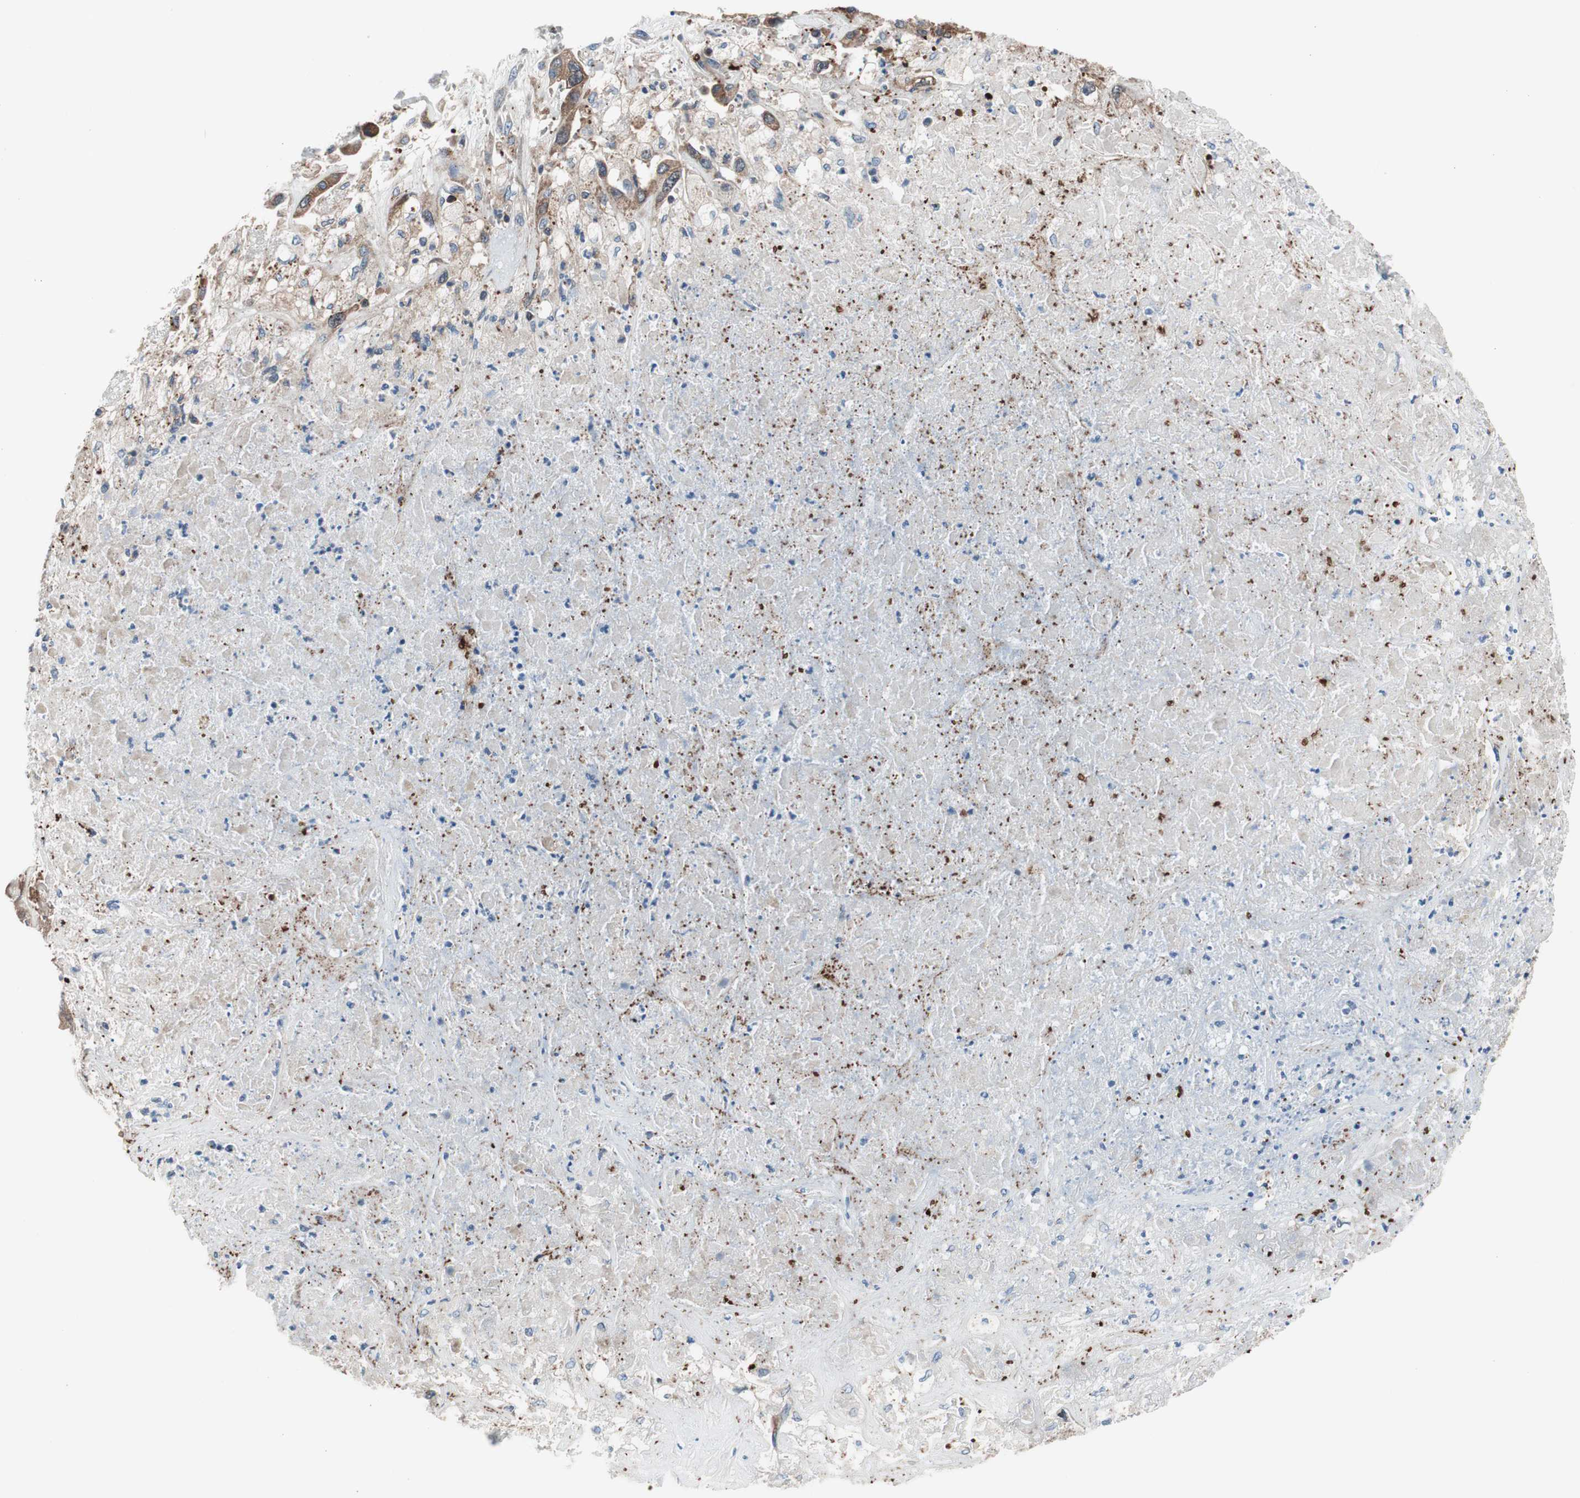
{"staining": {"intensity": "moderate", "quantity": ">75%", "location": "cytoplasmic/membranous"}, "tissue": "liver cancer", "cell_type": "Tumor cells", "image_type": "cancer", "snomed": [{"axis": "morphology", "description": "Cholangiocarcinoma"}, {"axis": "topography", "description": "Liver"}], "caption": "DAB (3,3'-diaminobenzidine) immunohistochemical staining of human liver cancer displays moderate cytoplasmic/membranous protein expression in approximately >75% of tumor cells.", "gene": "PRDX2", "patient": {"sex": "female", "age": 52}}